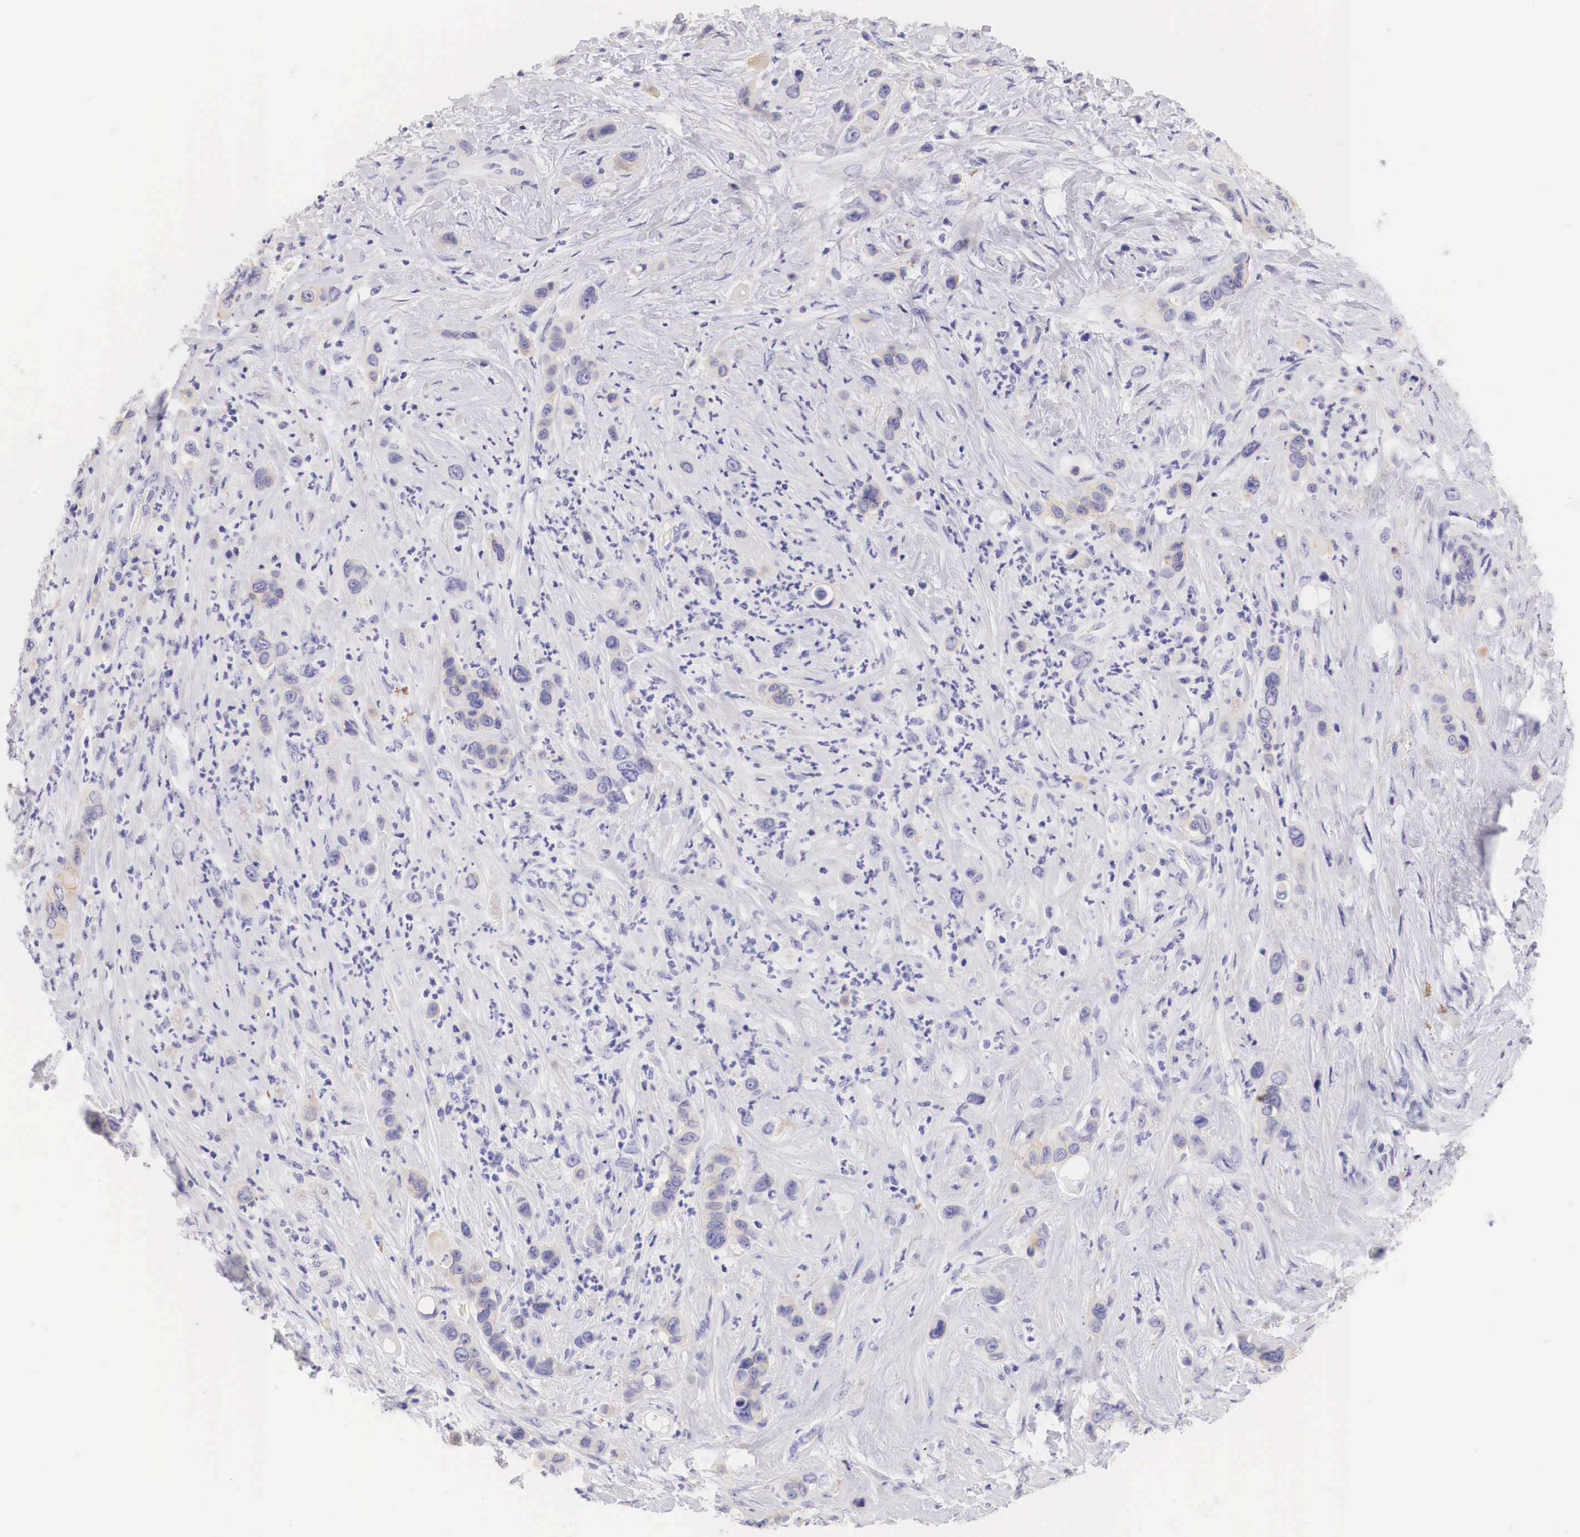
{"staining": {"intensity": "moderate", "quantity": "<25%", "location": "cytoplasmic/membranous"}, "tissue": "liver cancer", "cell_type": "Tumor cells", "image_type": "cancer", "snomed": [{"axis": "morphology", "description": "Cholangiocarcinoma"}, {"axis": "topography", "description": "Liver"}], "caption": "IHC photomicrograph of neoplastic tissue: human cholangiocarcinoma (liver) stained using immunohistochemistry (IHC) demonstrates low levels of moderate protein expression localized specifically in the cytoplasmic/membranous of tumor cells, appearing as a cytoplasmic/membranous brown color.", "gene": "ERBB2", "patient": {"sex": "female", "age": 79}}